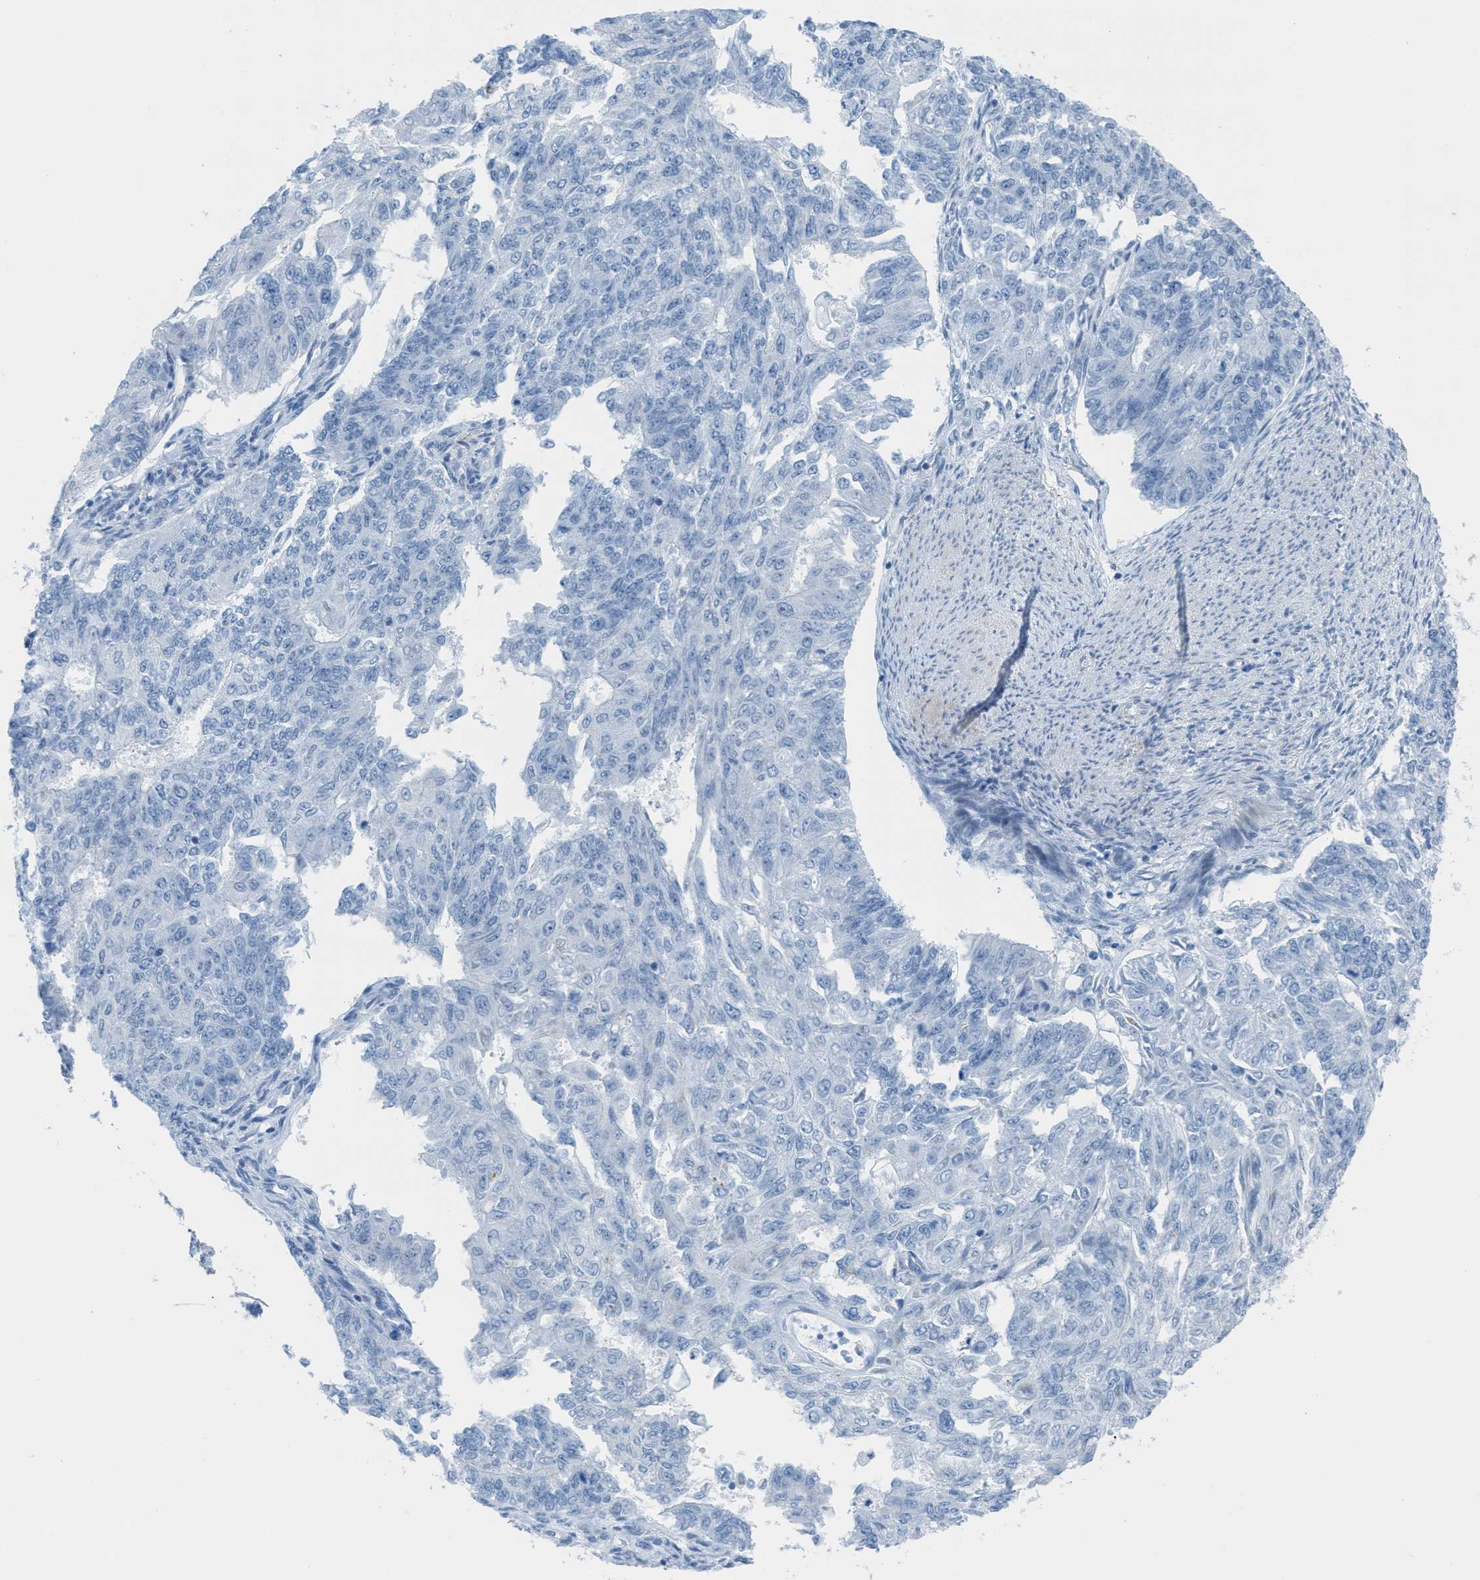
{"staining": {"intensity": "negative", "quantity": "none", "location": "none"}, "tissue": "endometrial cancer", "cell_type": "Tumor cells", "image_type": "cancer", "snomed": [{"axis": "morphology", "description": "Adenocarcinoma, NOS"}, {"axis": "topography", "description": "Endometrium"}], "caption": "The micrograph shows no staining of tumor cells in endometrial adenocarcinoma.", "gene": "SLC12A1", "patient": {"sex": "female", "age": 32}}